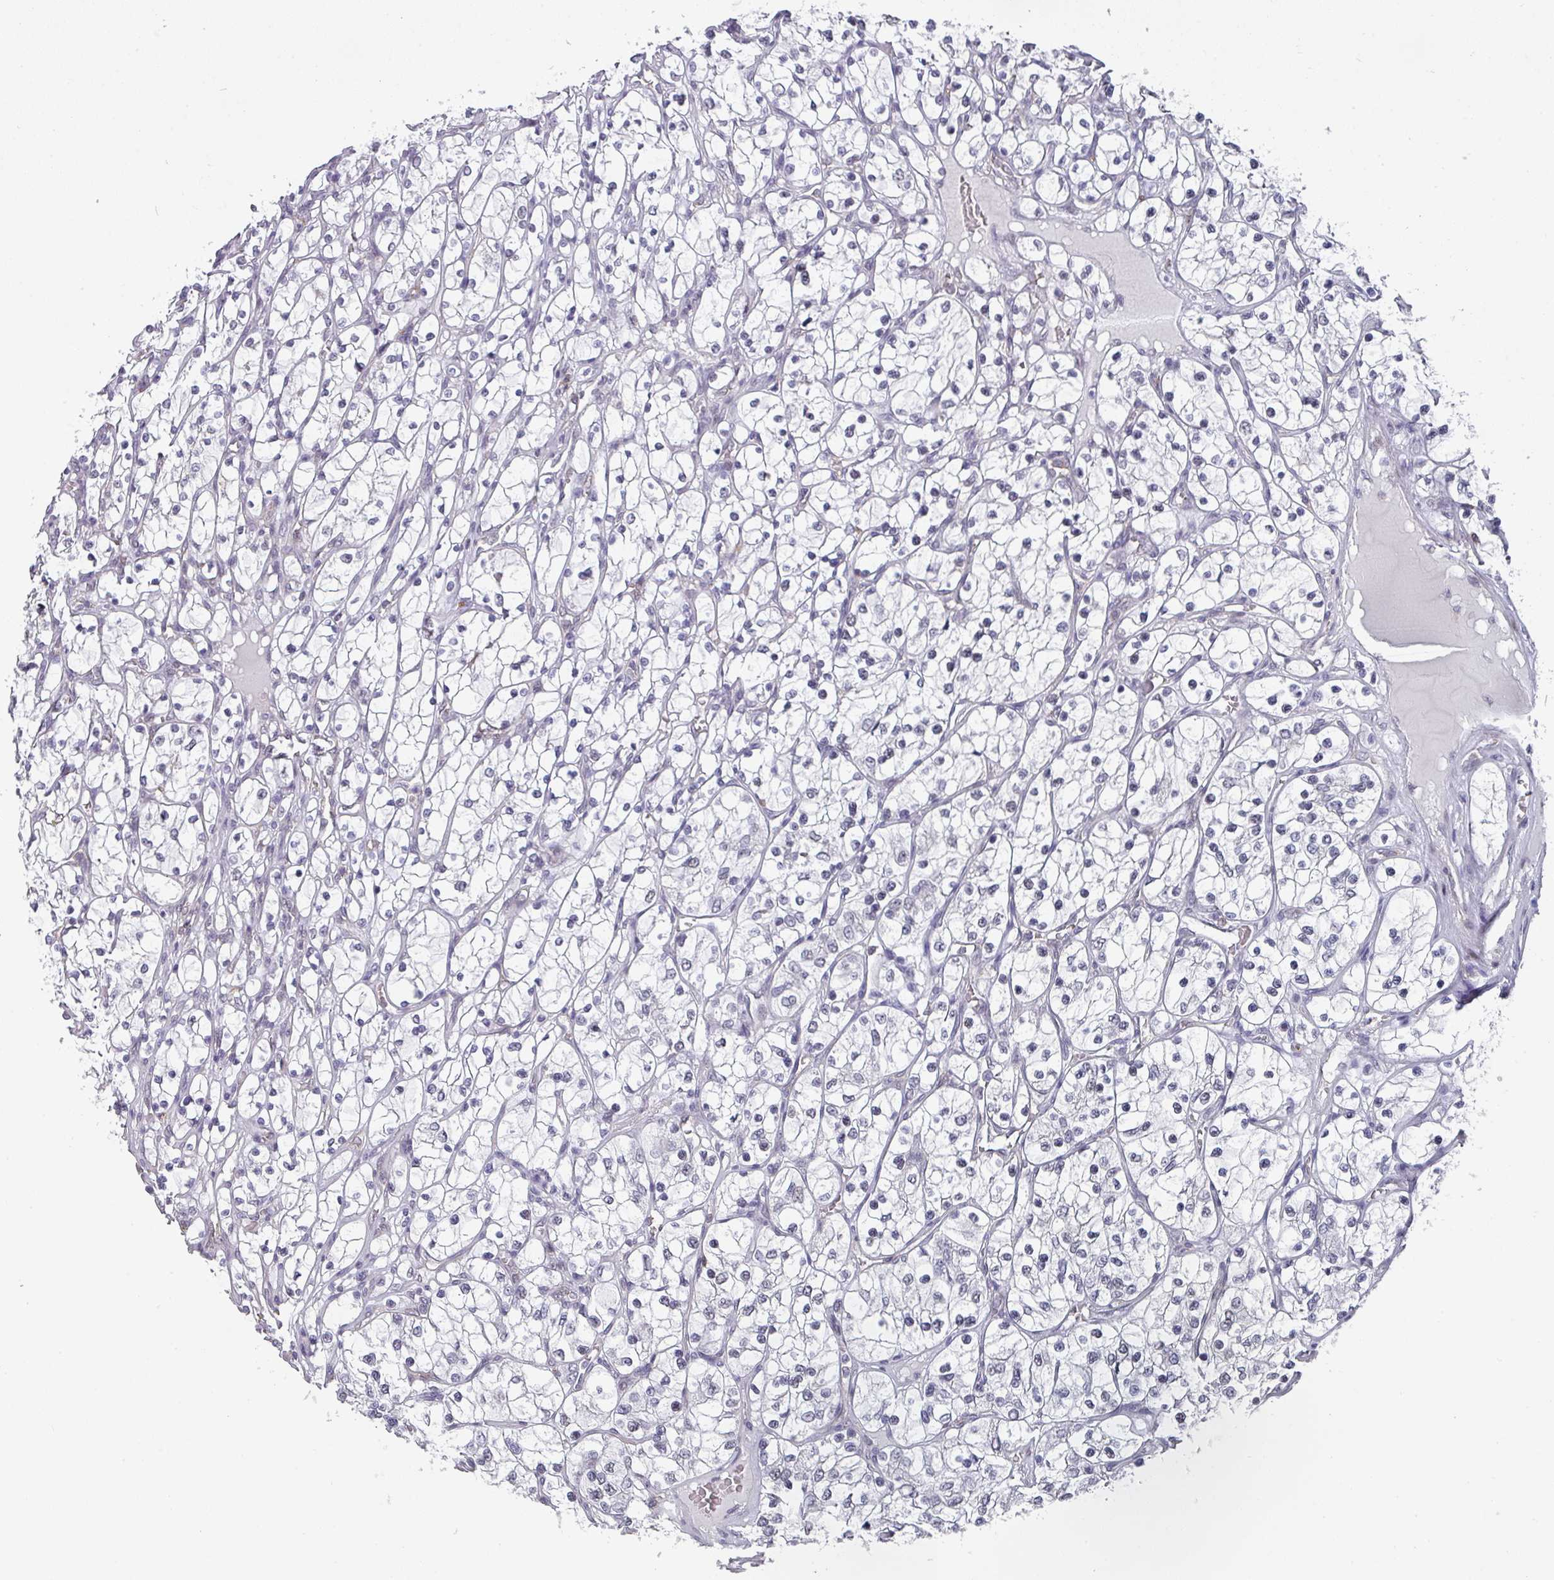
{"staining": {"intensity": "negative", "quantity": "none", "location": "none"}, "tissue": "renal cancer", "cell_type": "Tumor cells", "image_type": "cancer", "snomed": [{"axis": "morphology", "description": "Adenocarcinoma, NOS"}, {"axis": "topography", "description": "Kidney"}], "caption": "The image demonstrates no significant expression in tumor cells of renal adenocarcinoma.", "gene": "RASAL3", "patient": {"sex": "female", "age": 69}}